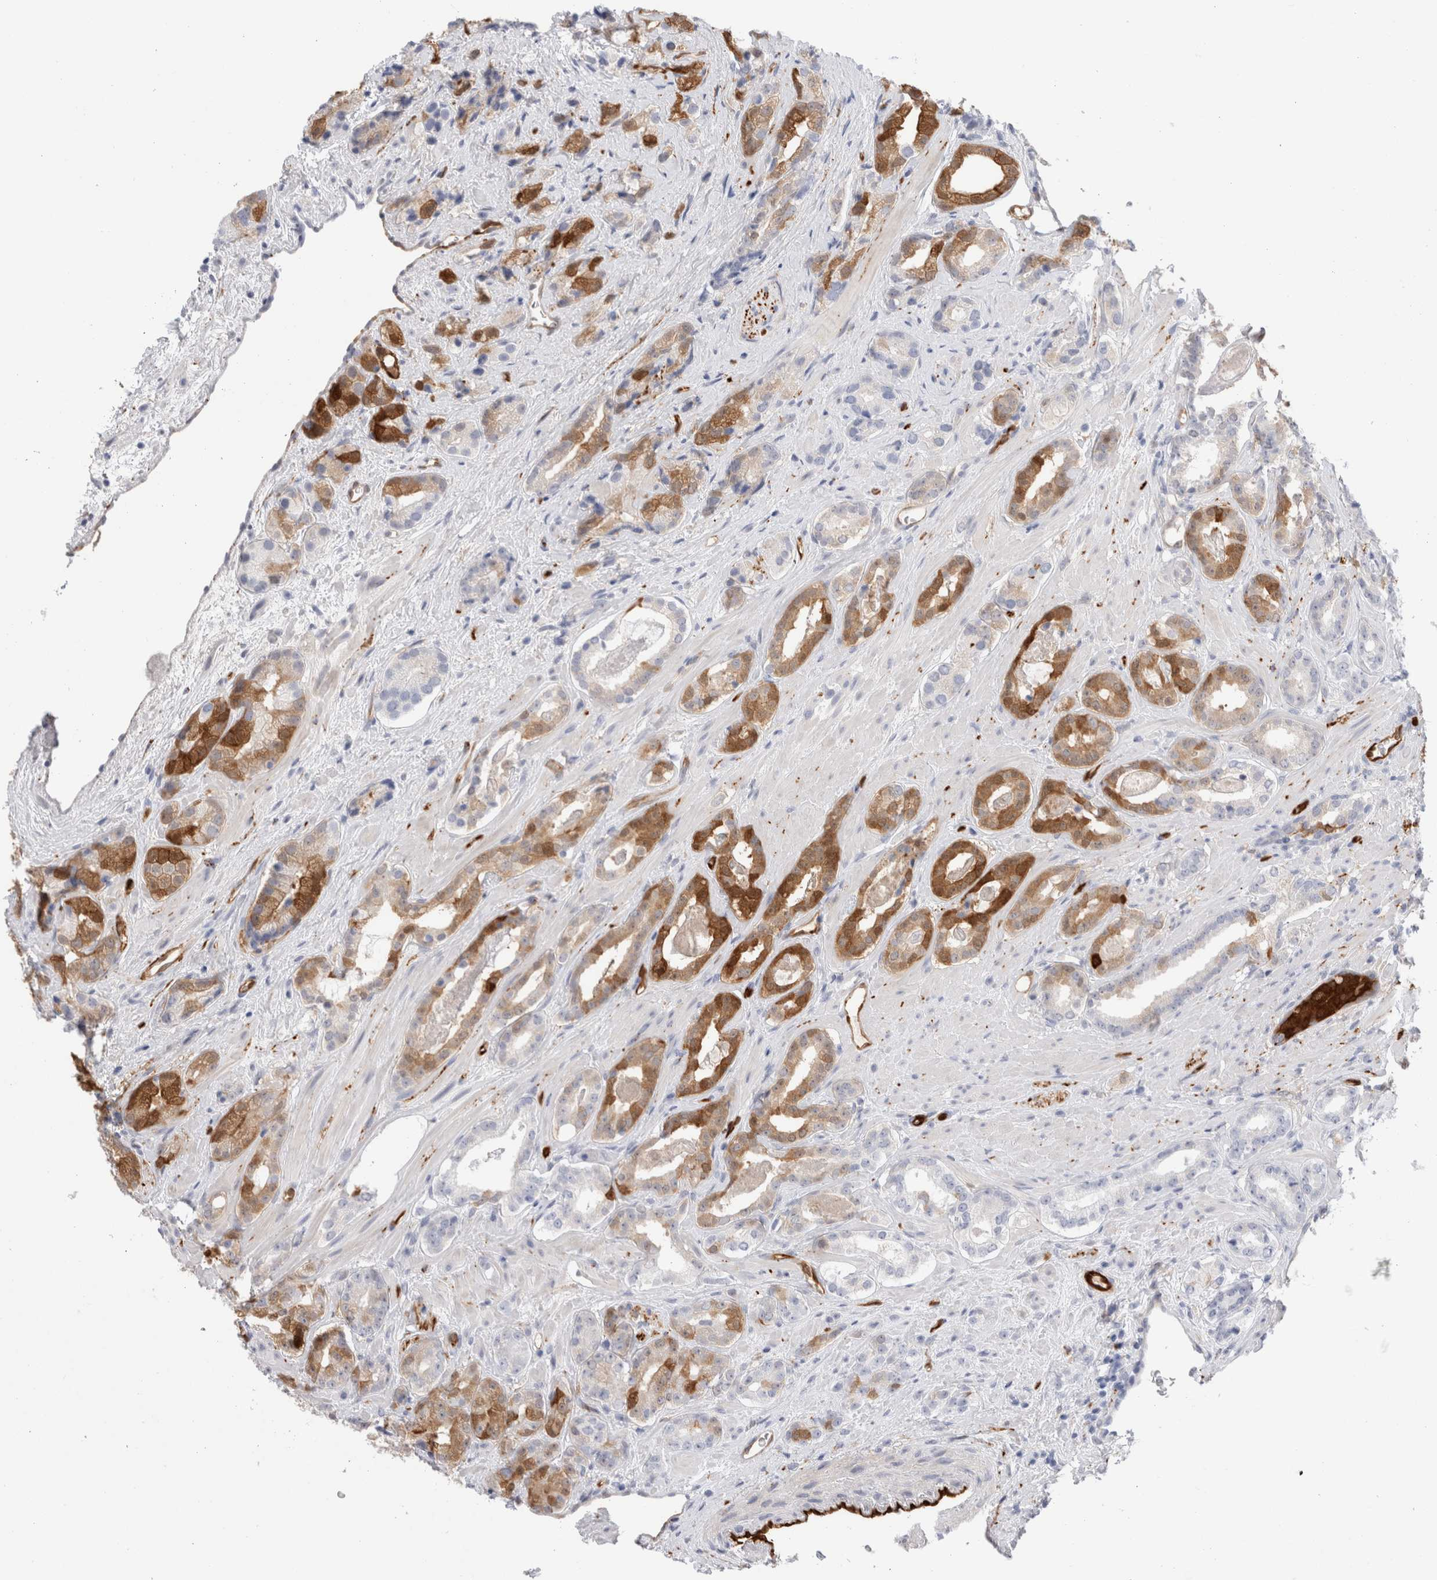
{"staining": {"intensity": "moderate", "quantity": "25%-75%", "location": "cytoplasmic/membranous"}, "tissue": "prostate cancer", "cell_type": "Tumor cells", "image_type": "cancer", "snomed": [{"axis": "morphology", "description": "Adenocarcinoma, High grade"}, {"axis": "topography", "description": "Prostate"}], "caption": "Tumor cells demonstrate moderate cytoplasmic/membranous expression in about 25%-75% of cells in prostate high-grade adenocarcinoma.", "gene": "NAPEPLD", "patient": {"sex": "male", "age": 71}}